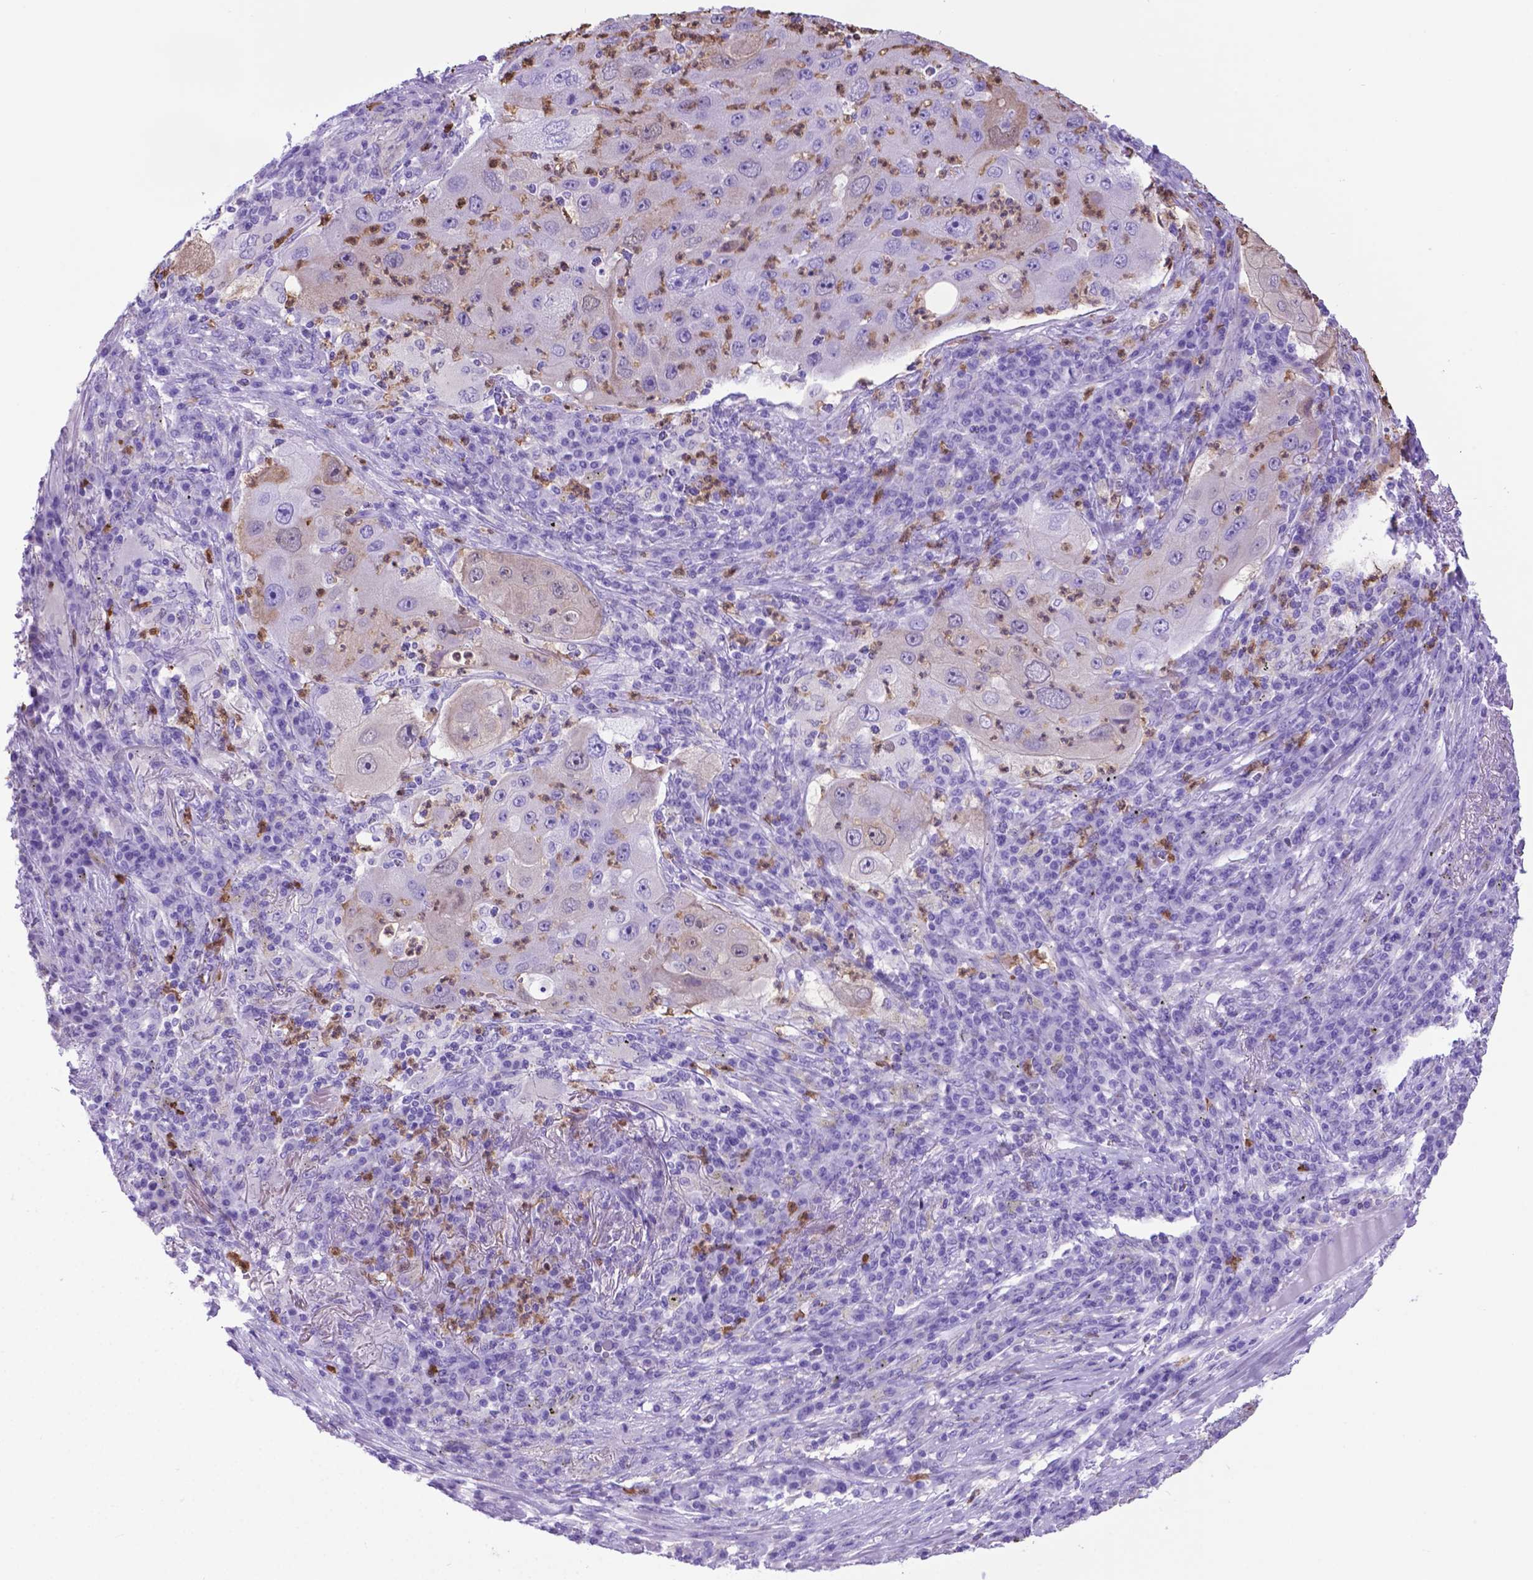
{"staining": {"intensity": "negative", "quantity": "none", "location": "none"}, "tissue": "lung cancer", "cell_type": "Tumor cells", "image_type": "cancer", "snomed": [{"axis": "morphology", "description": "Squamous cell carcinoma, NOS"}, {"axis": "topography", "description": "Lung"}], "caption": "Human squamous cell carcinoma (lung) stained for a protein using immunohistochemistry (IHC) shows no expression in tumor cells.", "gene": "LZTR1", "patient": {"sex": "female", "age": 59}}